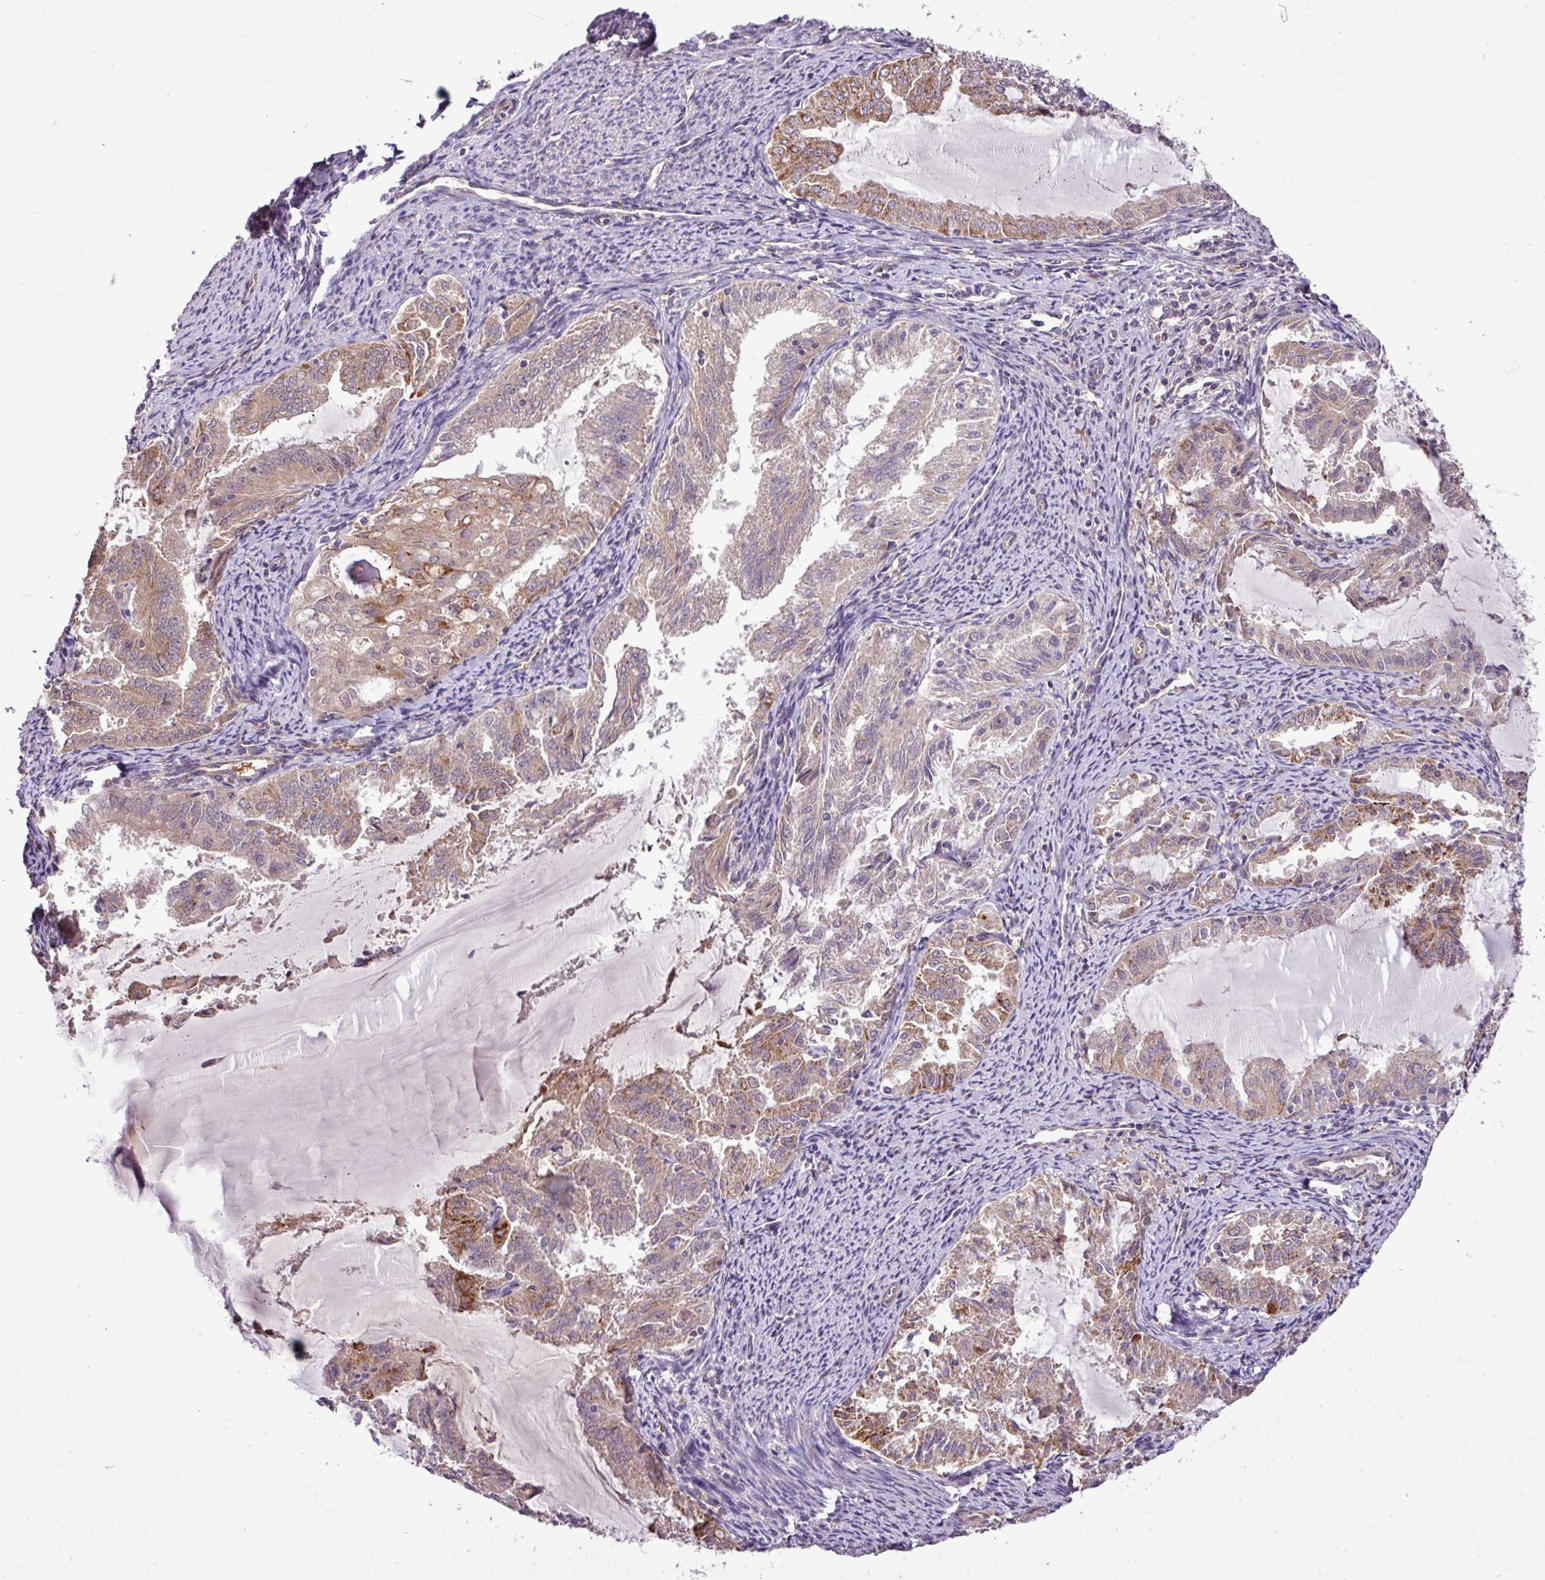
{"staining": {"intensity": "moderate", "quantity": "<25%", "location": "cytoplasmic/membranous"}, "tissue": "endometrial cancer", "cell_type": "Tumor cells", "image_type": "cancer", "snomed": [{"axis": "morphology", "description": "Adenocarcinoma, NOS"}, {"axis": "topography", "description": "Endometrium"}], "caption": "Immunohistochemistry (IHC) histopathology image of human adenocarcinoma (endometrial) stained for a protein (brown), which demonstrates low levels of moderate cytoplasmic/membranous expression in approximately <25% of tumor cells.", "gene": "XIAP", "patient": {"sex": "female", "age": 70}}